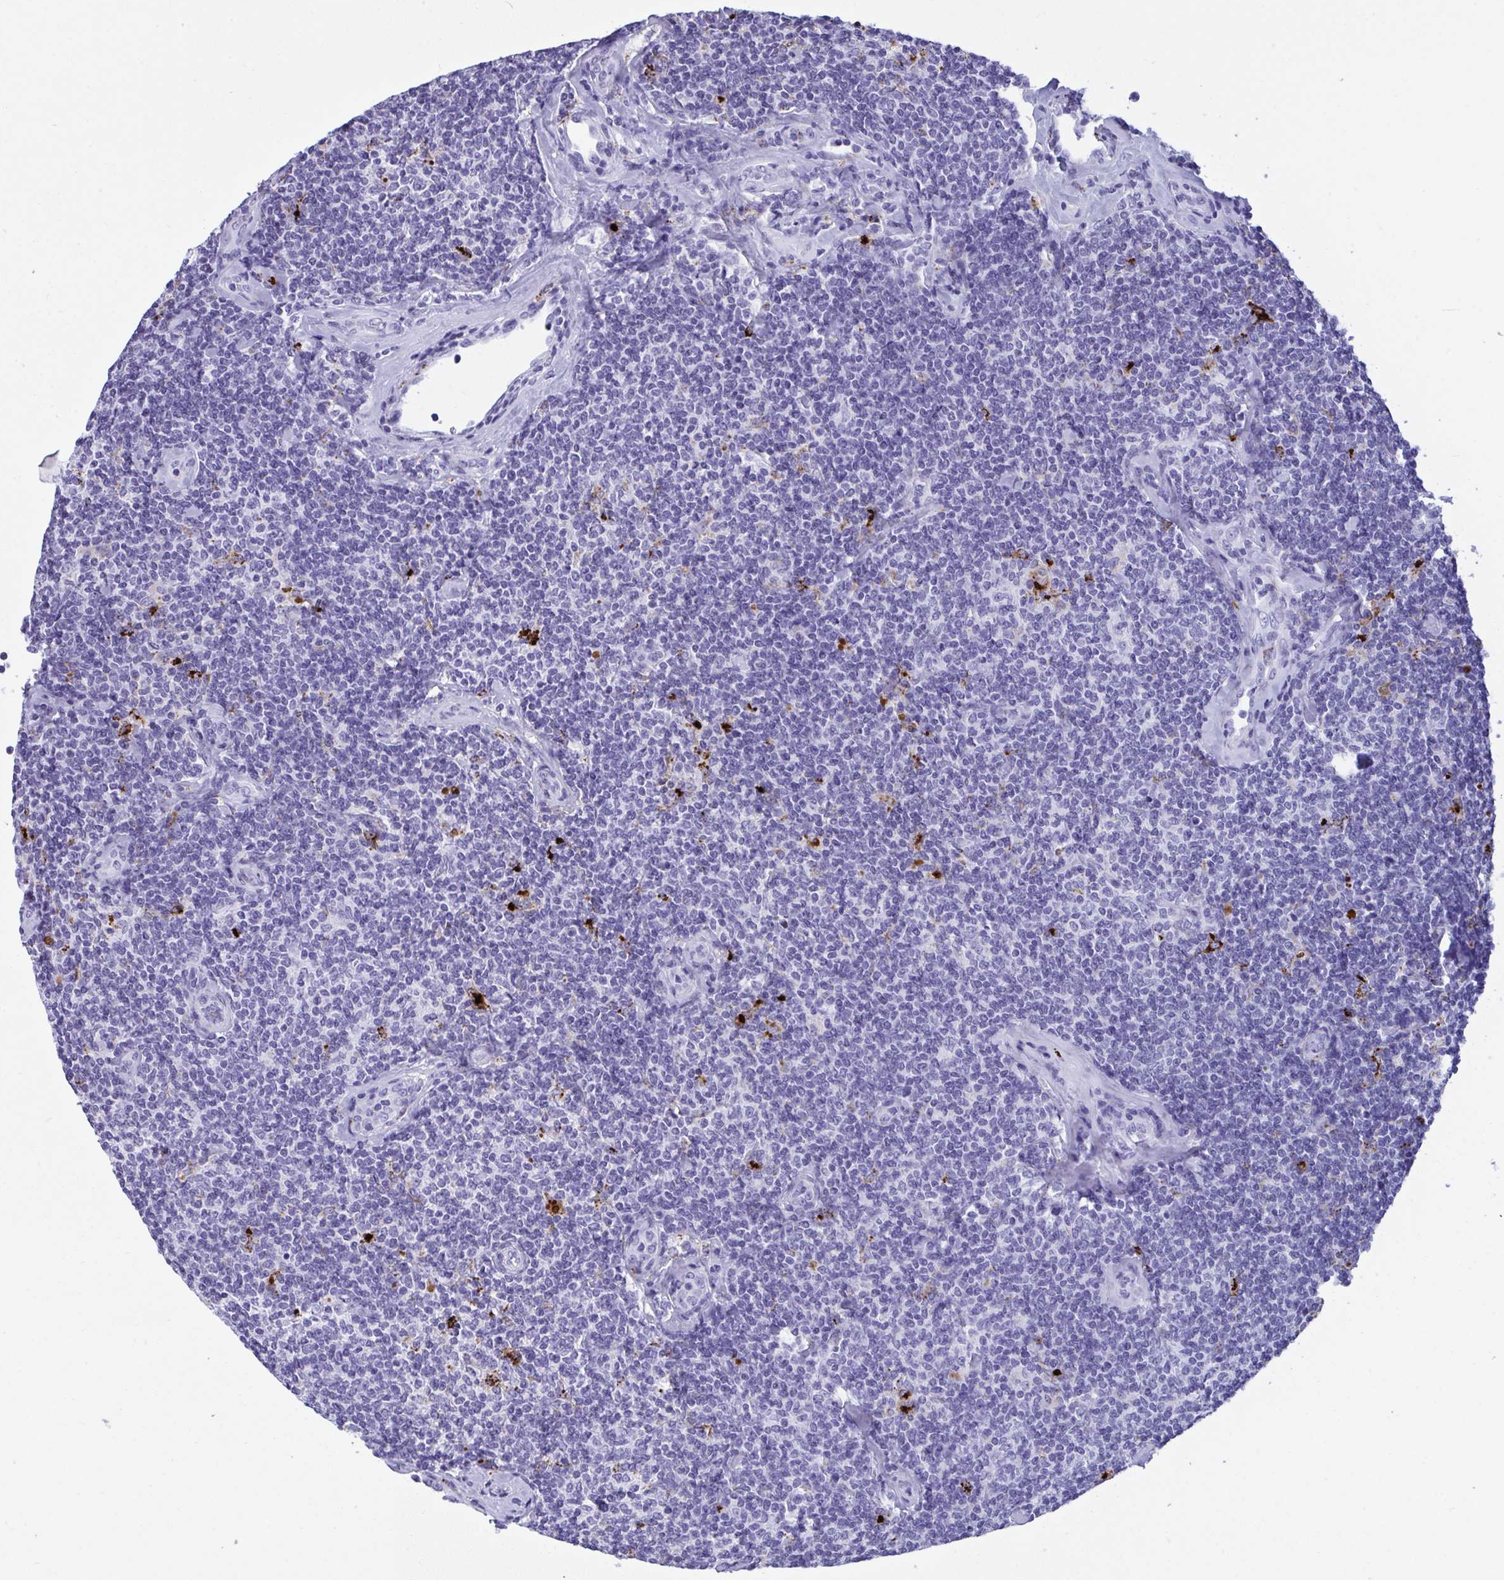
{"staining": {"intensity": "negative", "quantity": "none", "location": "none"}, "tissue": "lymphoma", "cell_type": "Tumor cells", "image_type": "cancer", "snomed": [{"axis": "morphology", "description": "Malignant lymphoma, non-Hodgkin's type, Low grade"}, {"axis": "topography", "description": "Lymph node"}], "caption": "Immunohistochemical staining of lymphoma displays no significant staining in tumor cells.", "gene": "CPVL", "patient": {"sex": "female", "age": 56}}